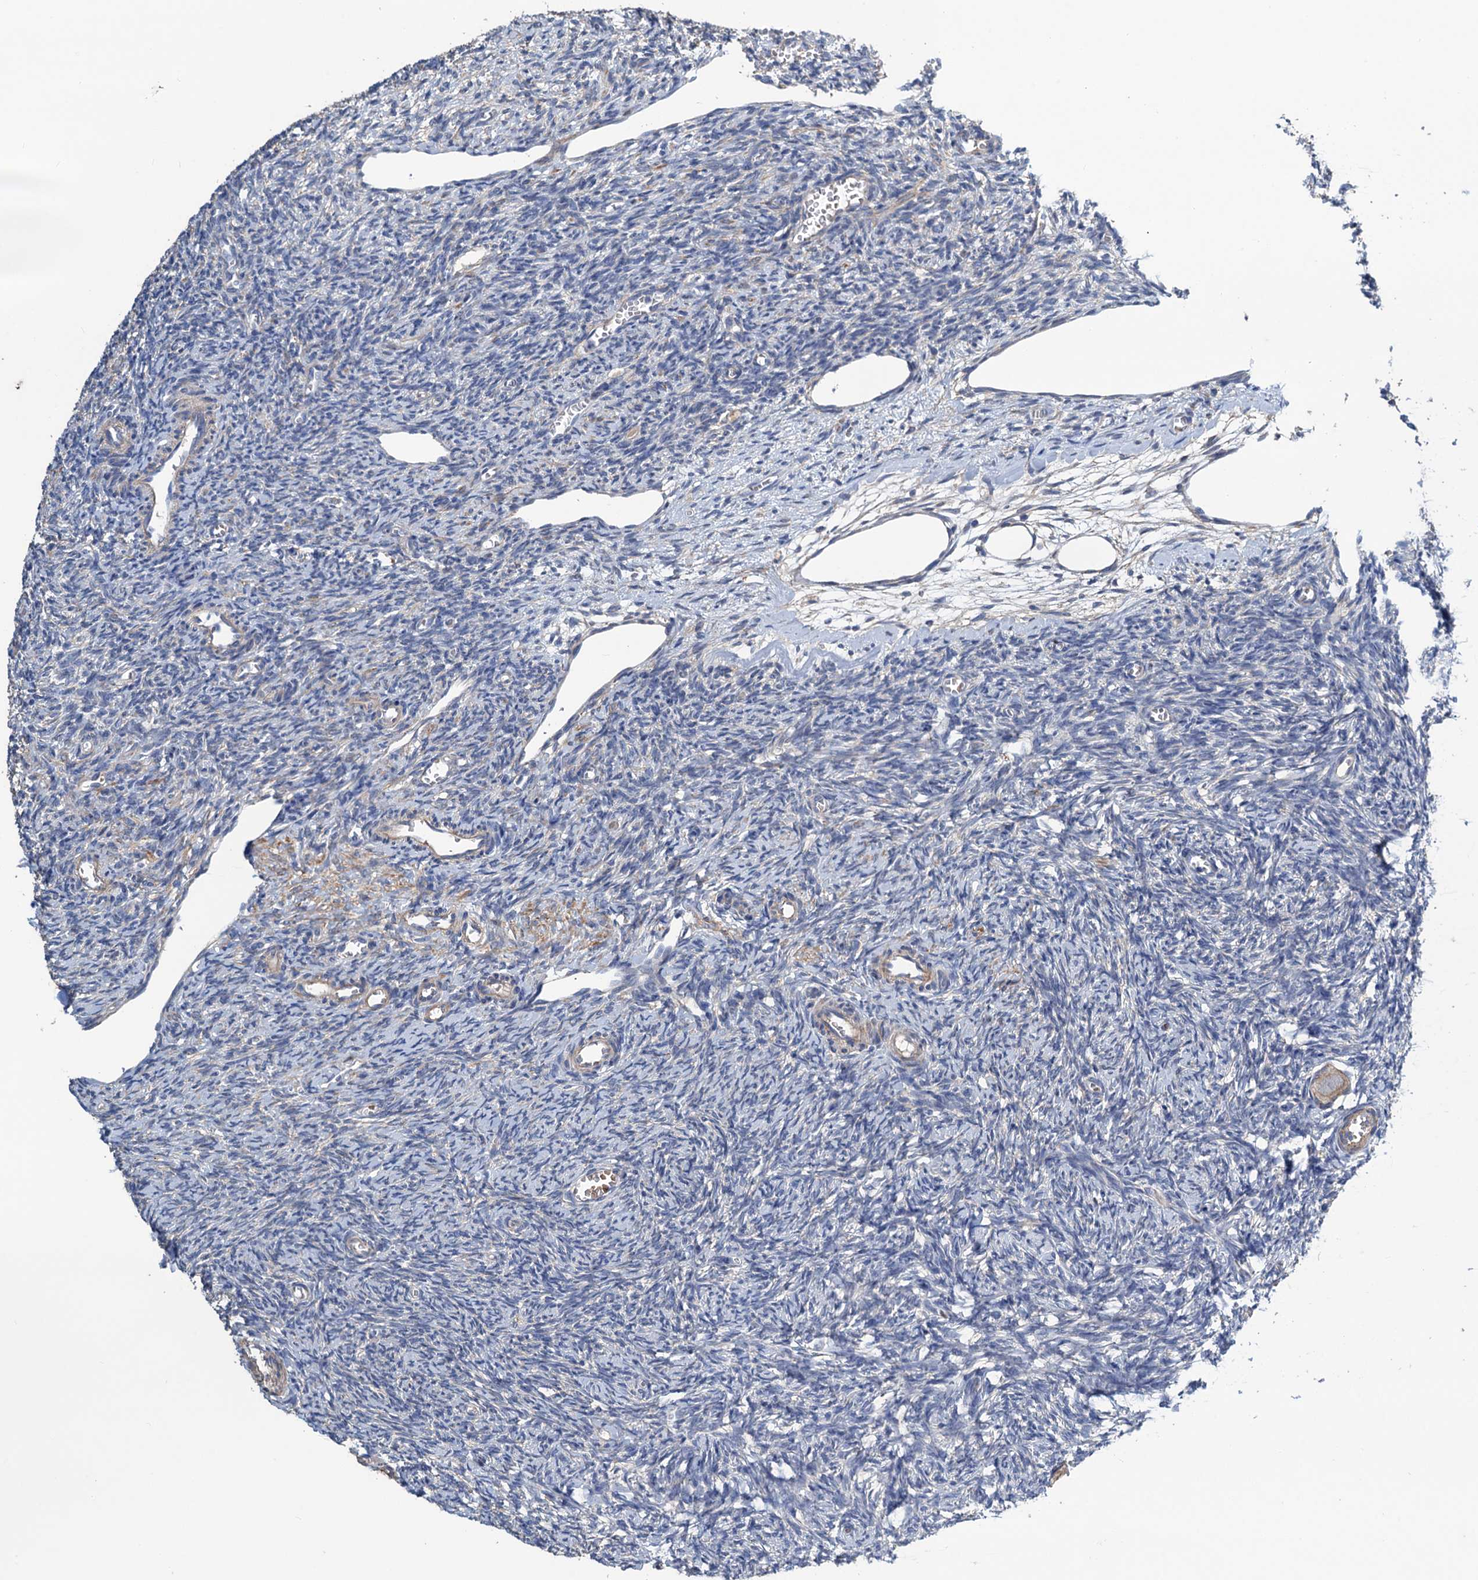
{"staining": {"intensity": "negative", "quantity": "none", "location": "none"}, "tissue": "ovary", "cell_type": "Ovarian stroma cells", "image_type": "normal", "snomed": [{"axis": "morphology", "description": "Normal tissue, NOS"}, {"axis": "topography", "description": "Ovary"}], "caption": "Human ovary stained for a protein using immunohistochemistry exhibits no staining in ovarian stroma cells.", "gene": "SMCO3", "patient": {"sex": "female", "age": 27}}